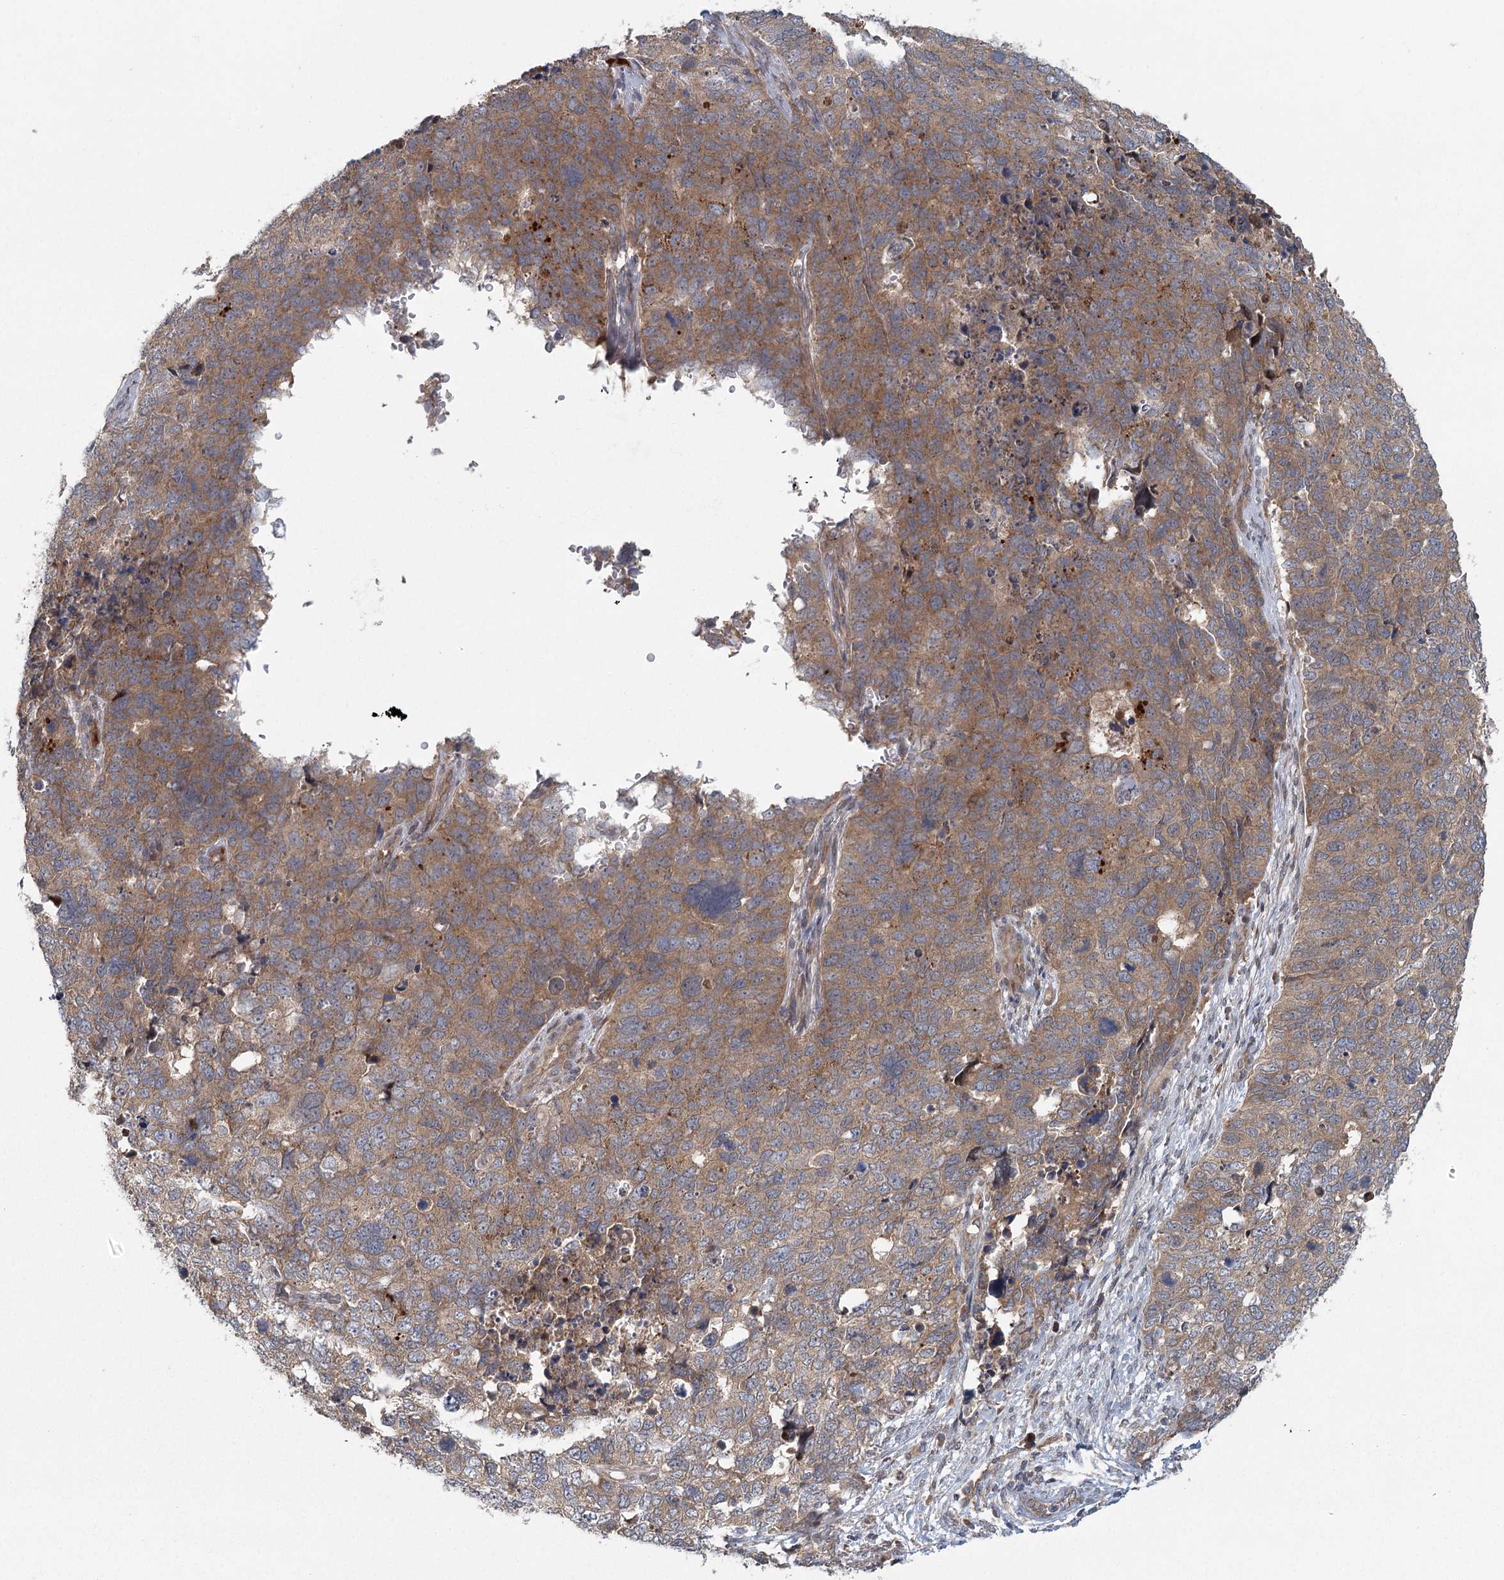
{"staining": {"intensity": "moderate", "quantity": ">75%", "location": "cytoplasmic/membranous"}, "tissue": "cervical cancer", "cell_type": "Tumor cells", "image_type": "cancer", "snomed": [{"axis": "morphology", "description": "Squamous cell carcinoma, NOS"}, {"axis": "topography", "description": "Cervix"}], "caption": "A photomicrograph of human squamous cell carcinoma (cervical) stained for a protein demonstrates moderate cytoplasmic/membranous brown staining in tumor cells.", "gene": "LRRC14B", "patient": {"sex": "female", "age": 63}}